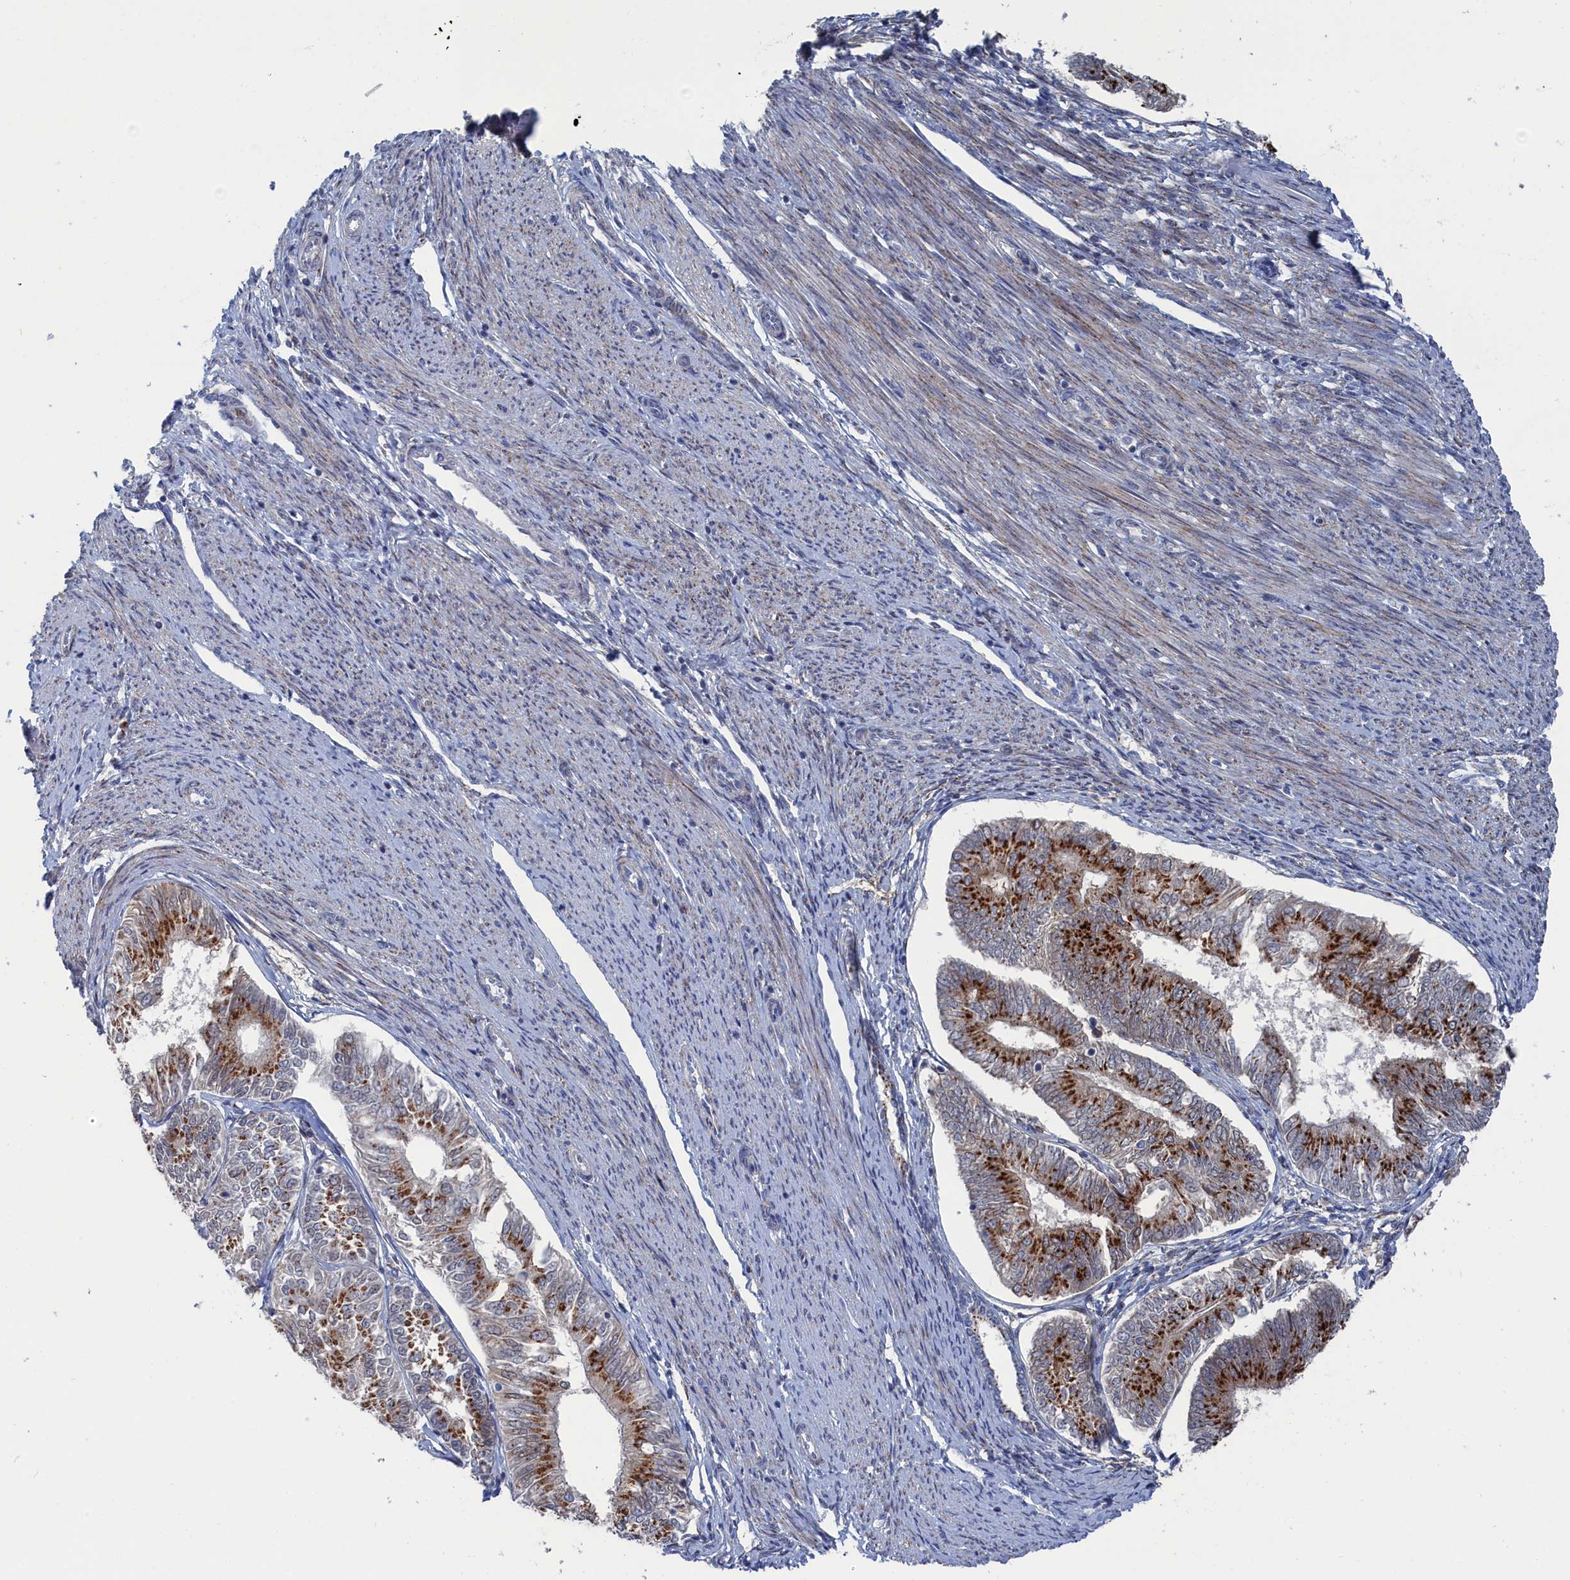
{"staining": {"intensity": "strong", "quantity": ">75%", "location": "cytoplasmic/membranous"}, "tissue": "endometrial cancer", "cell_type": "Tumor cells", "image_type": "cancer", "snomed": [{"axis": "morphology", "description": "Adenocarcinoma, NOS"}, {"axis": "topography", "description": "Endometrium"}], "caption": "IHC histopathology image of human endometrial cancer (adenocarcinoma) stained for a protein (brown), which reveals high levels of strong cytoplasmic/membranous expression in approximately >75% of tumor cells.", "gene": "IRX1", "patient": {"sex": "female", "age": 58}}